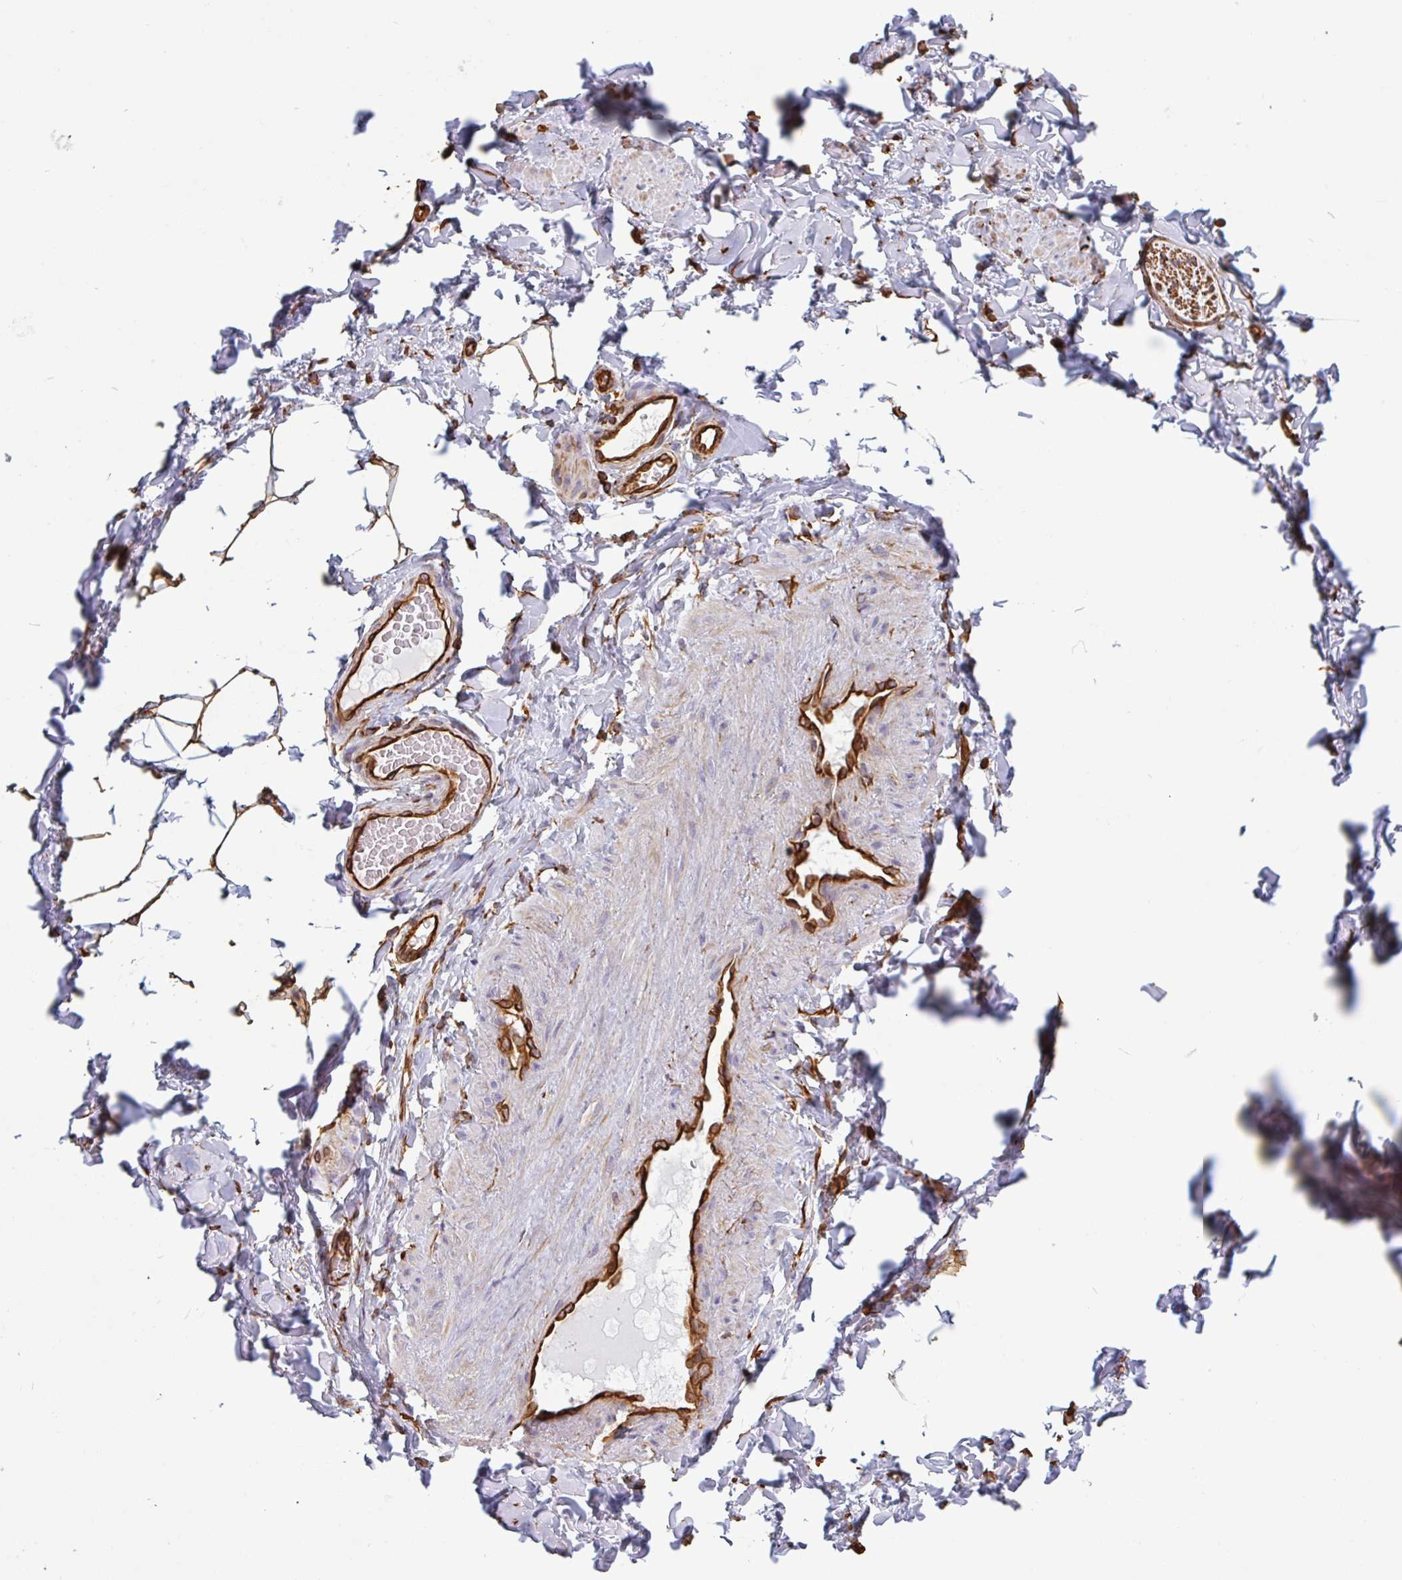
{"staining": {"intensity": "moderate", "quantity": ">75%", "location": "cytoplasmic/membranous"}, "tissue": "adipose tissue", "cell_type": "Adipocytes", "image_type": "normal", "snomed": [{"axis": "morphology", "description": "Normal tissue, NOS"}, {"axis": "topography", "description": "Vascular tissue"}, {"axis": "topography", "description": "Peripheral nerve tissue"}], "caption": "Adipose tissue stained with a brown dye exhibits moderate cytoplasmic/membranous positive expression in about >75% of adipocytes.", "gene": "PPFIA1", "patient": {"sex": "male", "age": 41}}